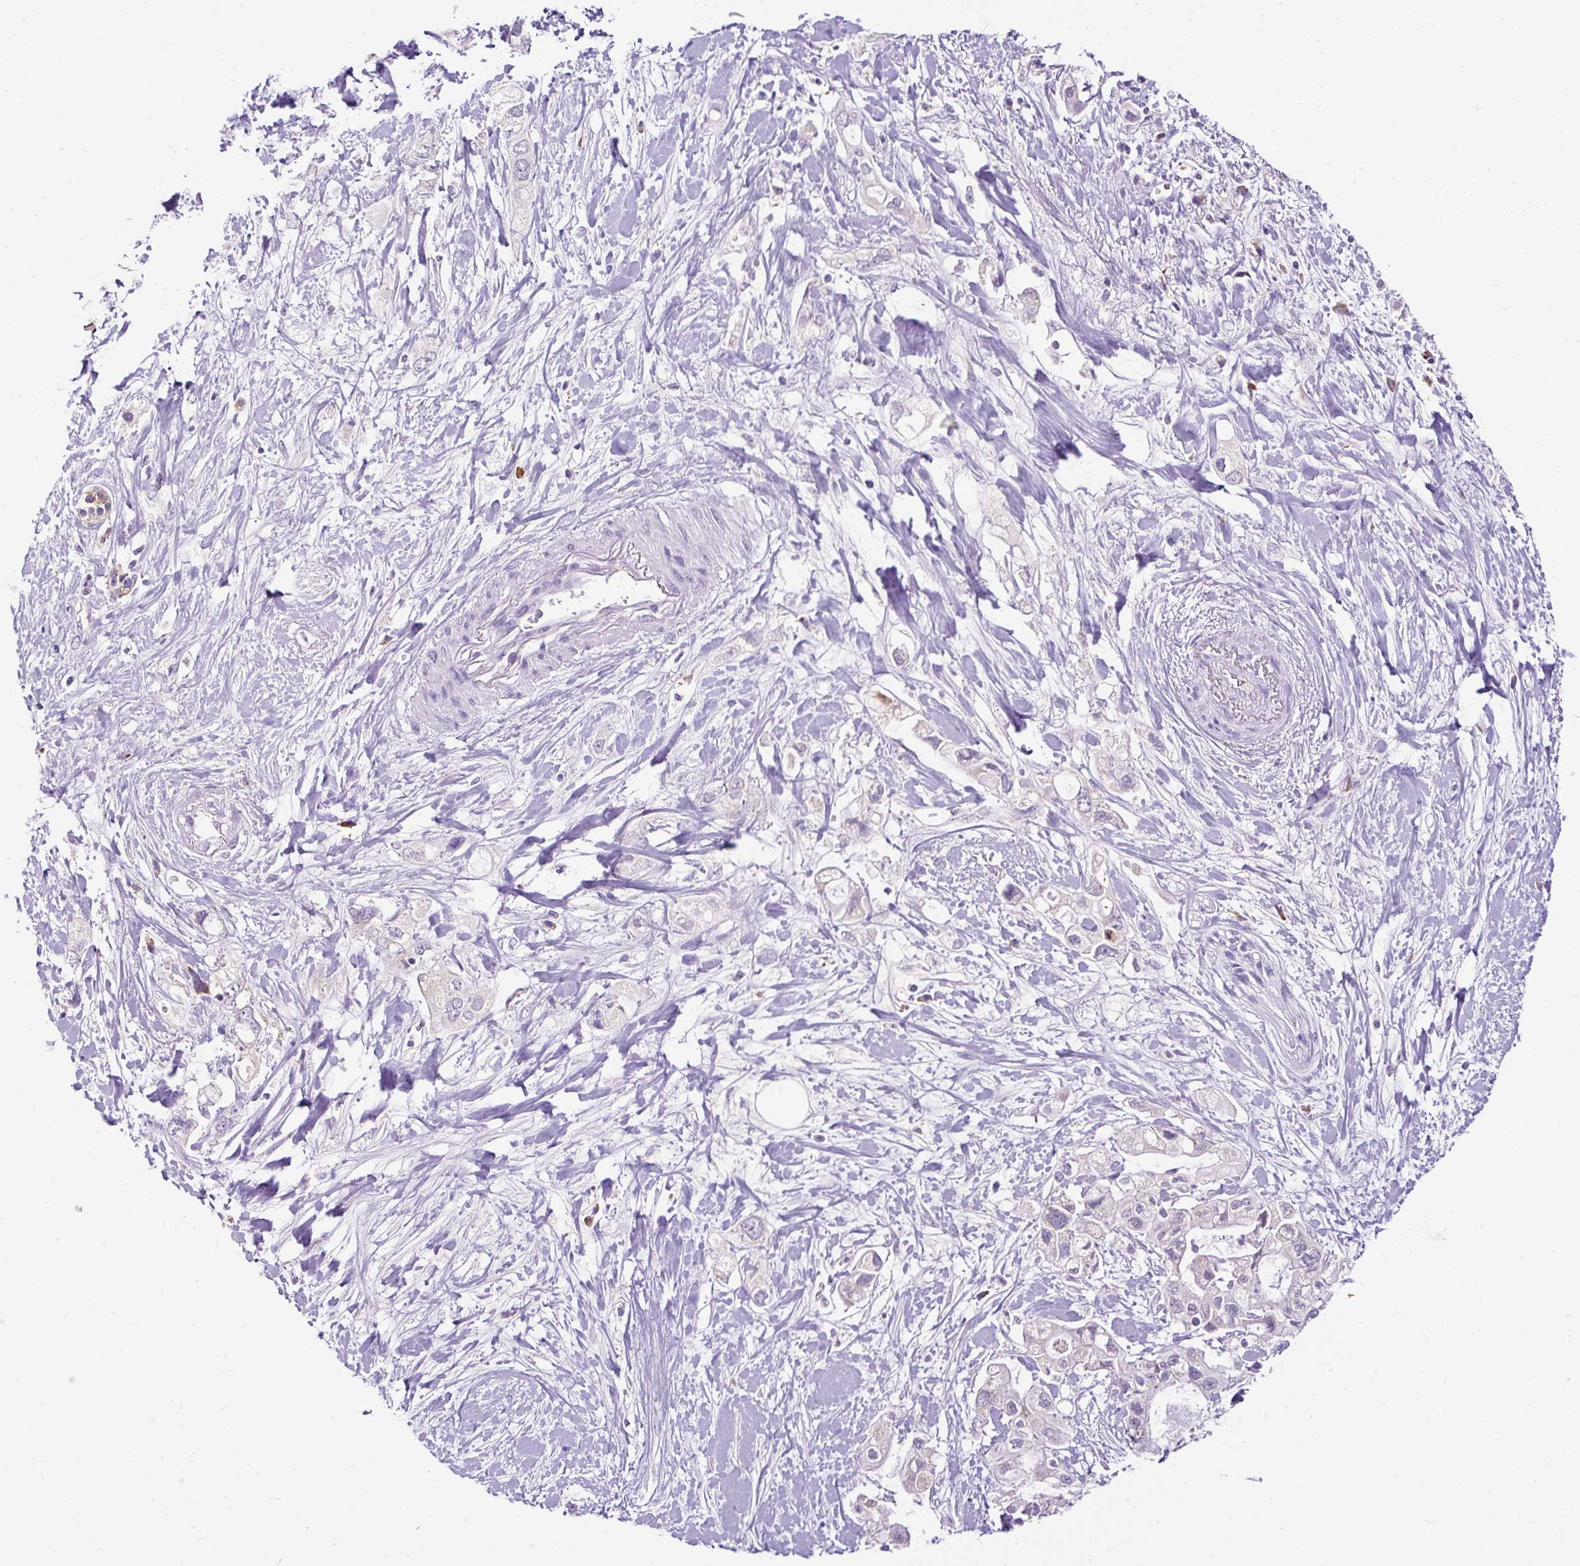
{"staining": {"intensity": "negative", "quantity": "none", "location": "none"}, "tissue": "pancreatic cancer", "cell_type": "Tumor cells", "image_type": "cancer", "snomed": [{"axis": "morphology", "description": "Adenocarcinoma, NOS"}, {"axis": "topography", "description": "Pancreas"}], "caption": "Tumor cells are negative for brown protein staining in pancreatic adenocarcinoma.", "gene": "FMC1", "patient": {"sex": "female", "age": 56}}